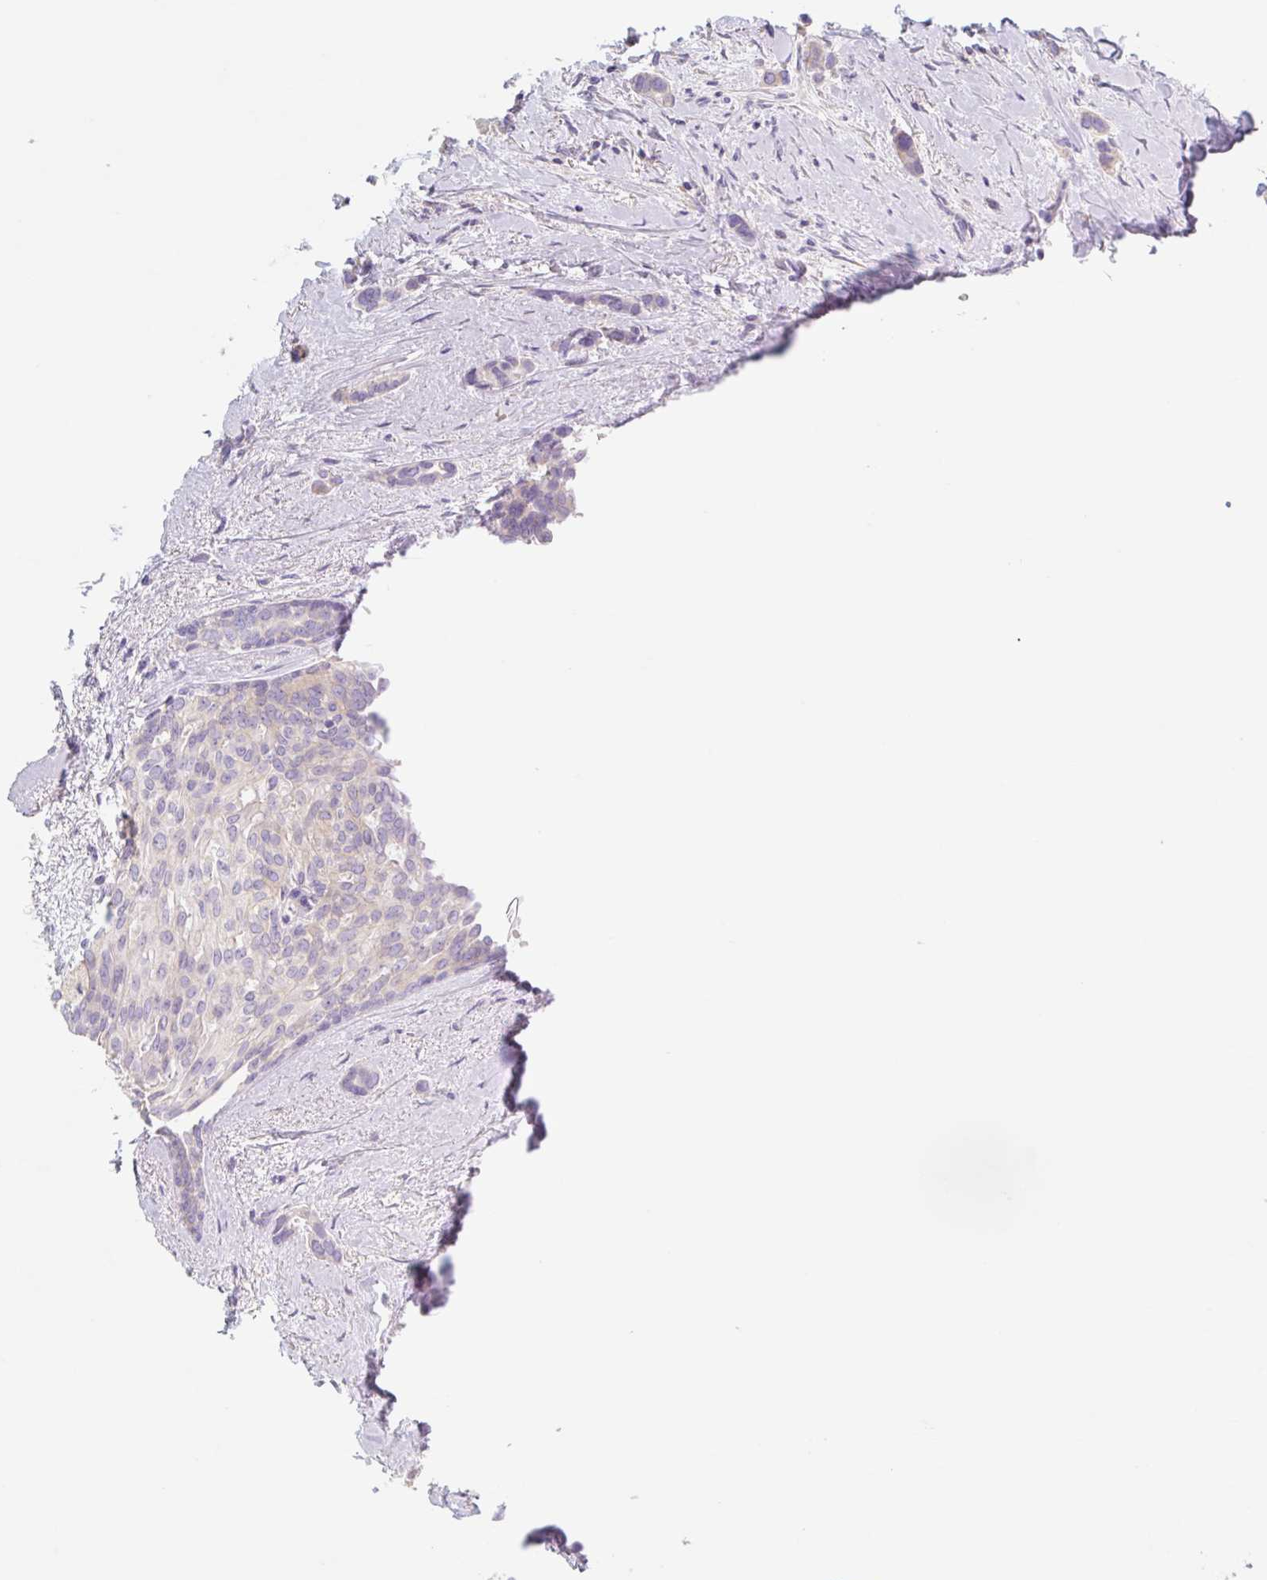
{"staining": {"intensity": "negative", "quantity": "none", "location": "none"}, "tissue": "breast cancer", "cell_type": "Tumor cells", "image_type": "cancer", "snomed": [{"axis": "morphology", "description": "Duct carcinoma"}, {"axis": "topography", "description": "Breast"}], "caption": "There is no significant positivity in tumor cells of breast cancer (infiltrating ductal carcinoma).", "gene": "LYVE1", "patient": {"sex": "female", "age": 73}}